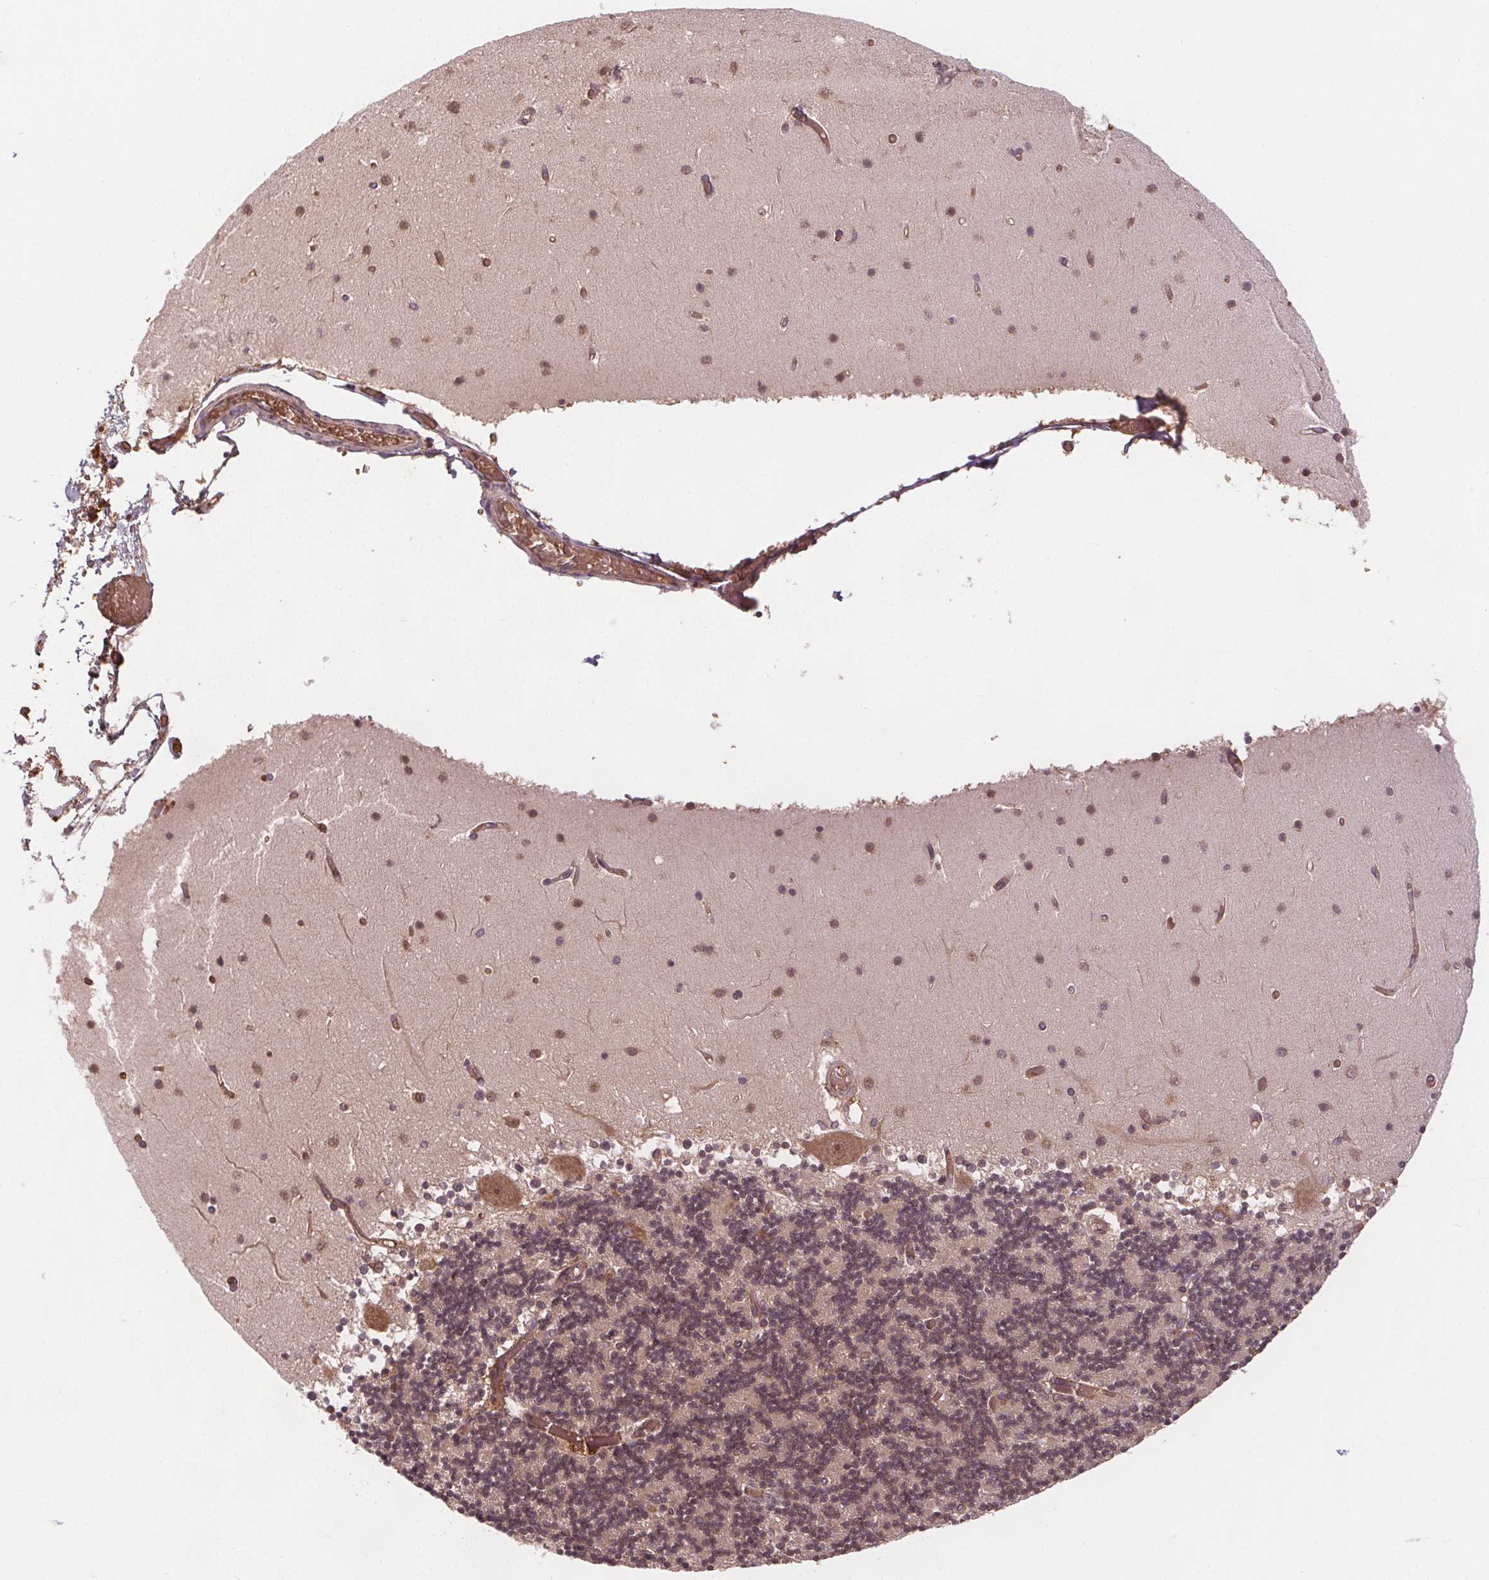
{"staining": {"intensity": "weak", "quantity": ">75%", "location": "cytoplasmic/membranous"}, "tissue": "cerebellum", "cell_type": "Cells in granular layer", "image_type": "normal", "snomed": [{"axis": "morphology", "description": "Normal tissue, NOS"}, {"axis": "topography", "description": "Cerebellum"}], "caption": "Immunohistochemistry (IHC) of normal human cerebellum shows low levels of weak cytoplasmic/membranous positivity in approximately >75% of cells in granular layer. Nuclei are stained in blue.", "gene": "EIF3D", "patient": {"sex": "female", "age": 28}}